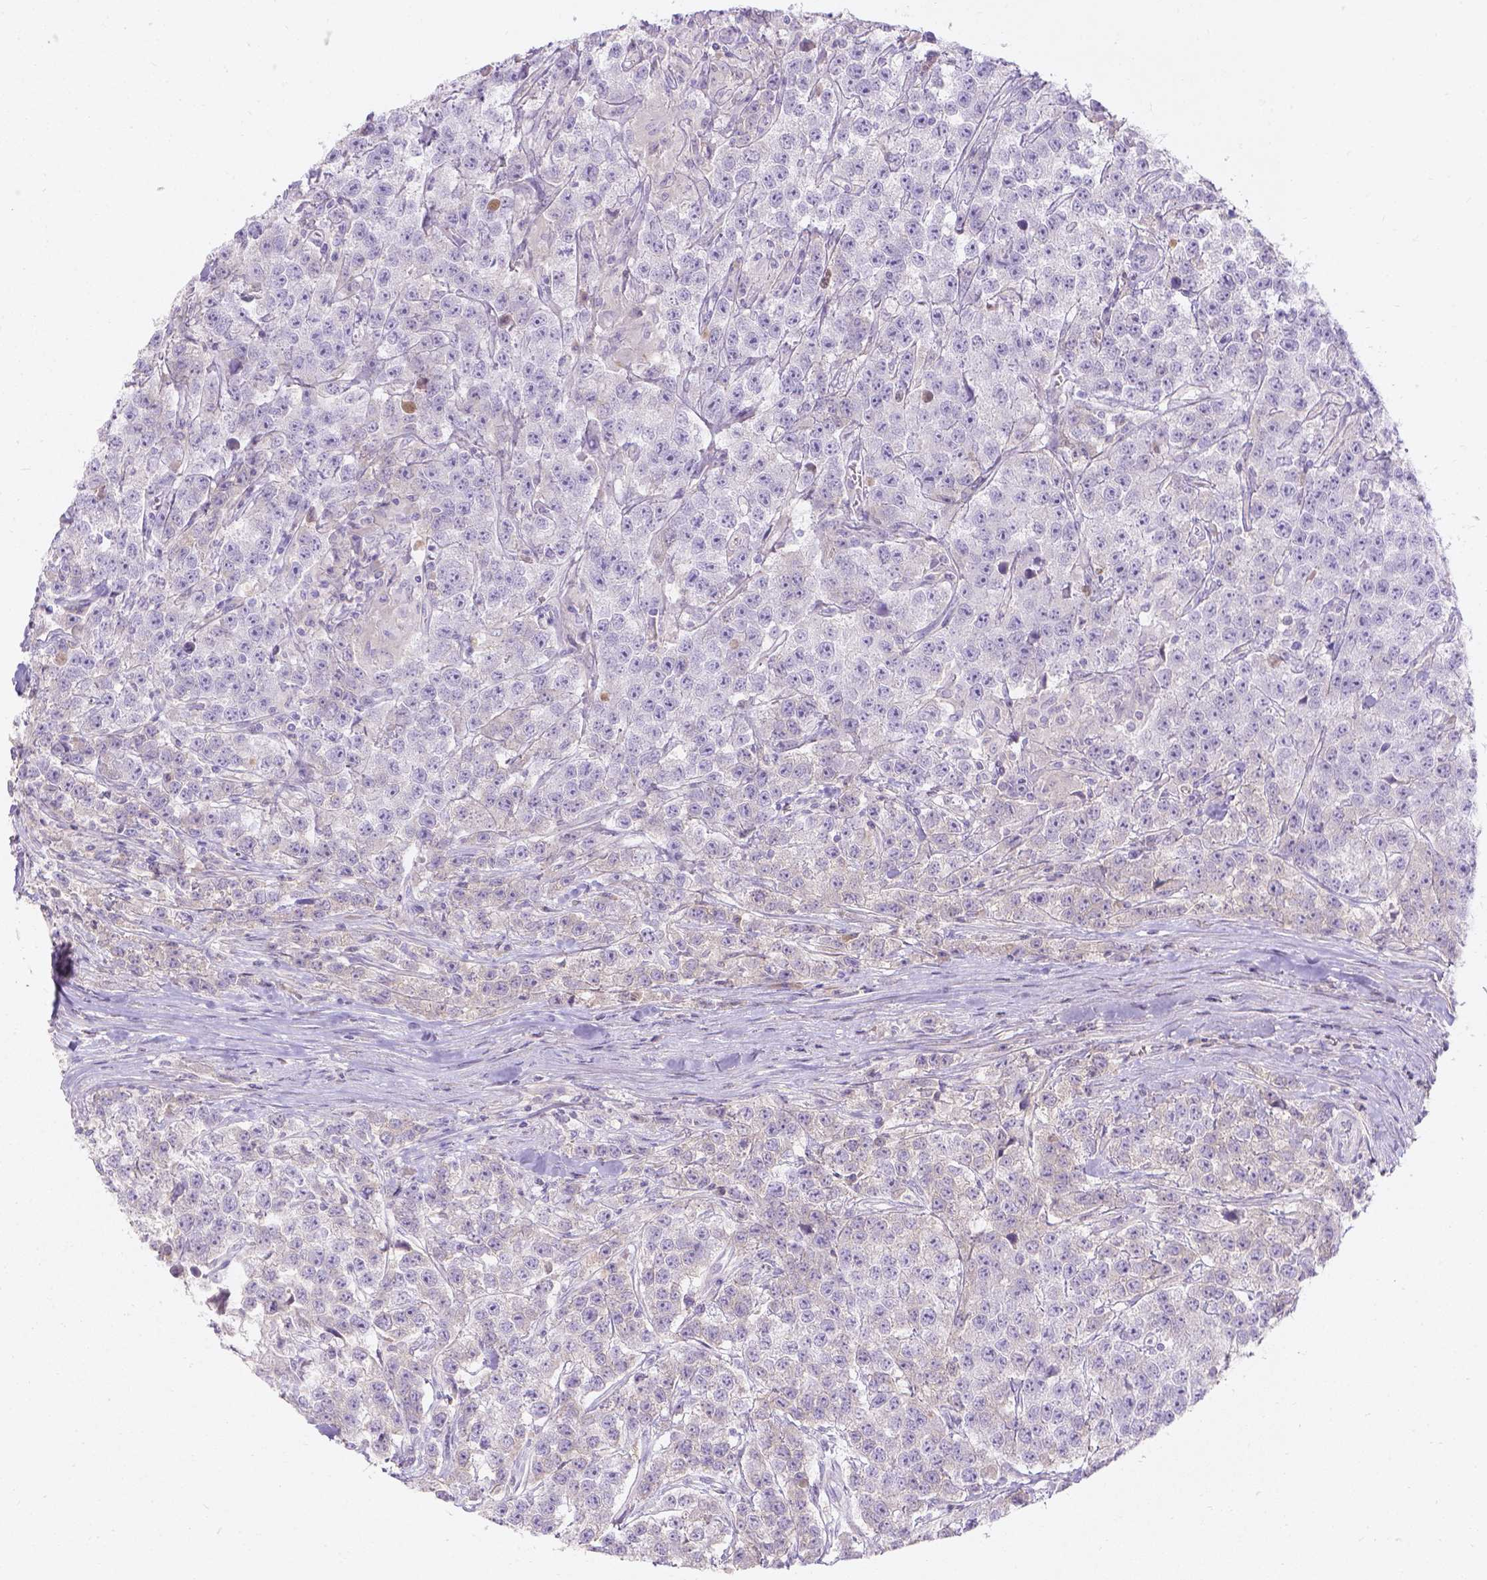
{"staining": {"intensity": "negative", "quantity": "none", "location": "none"}, "tissue": "testis cancer", "cell_type": "Tumor cells", "image_type": "cancer", "snomed": [{"axis": "morphology", "description": "Seminoma, NOS"}, {"axis": "topography", "description": "Testis"}], "caption": "This is a image of immunohistochemistry staining of testis cancer, which shows no positivity in tumor cells.", "gene": "GAL3ST2", "patient": {"sex": "male", "age": 59}}